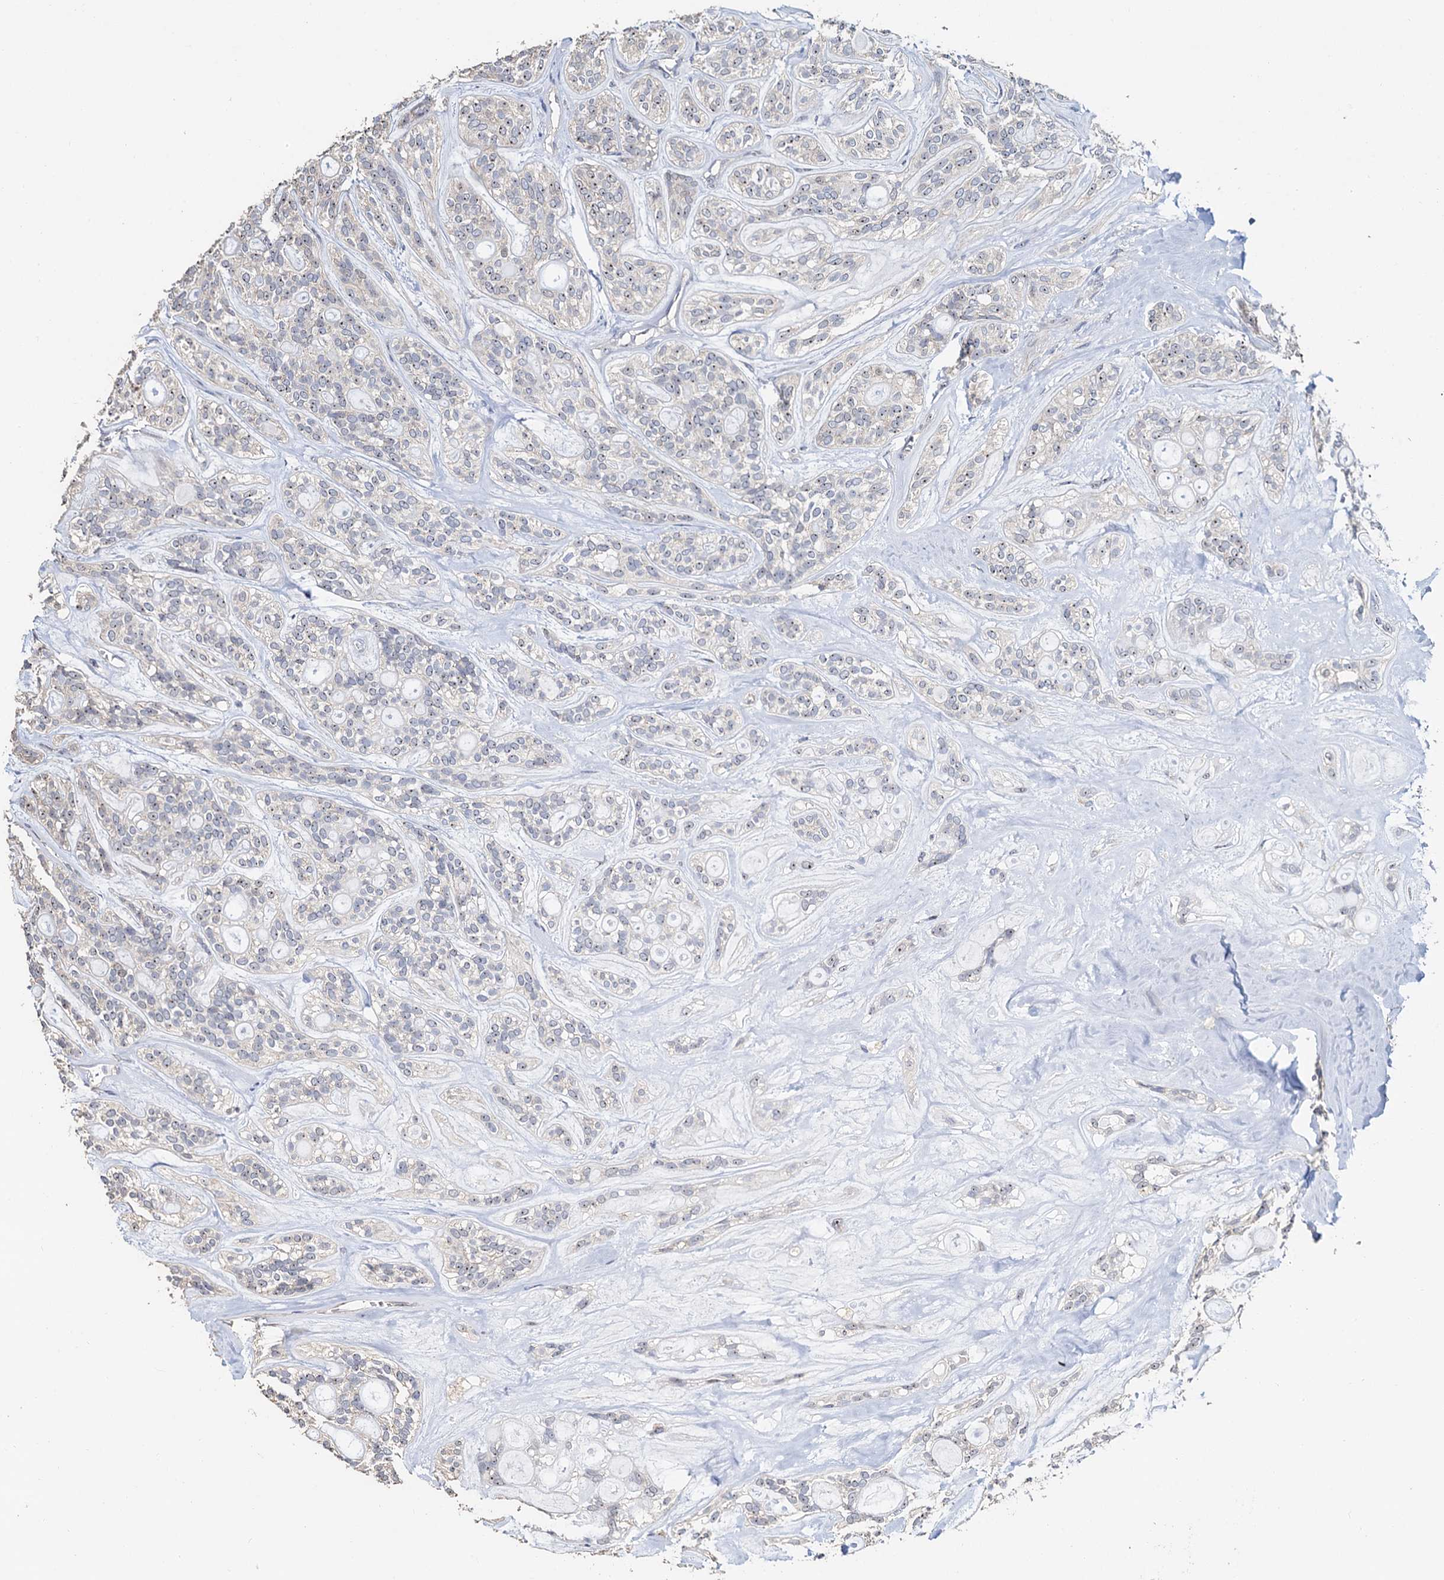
{"staining": {"intensity": "weak", "quantity": "25%-75%", "location": "nuclear"}, "tissue": "head and neck cancer", "cell_type": "Tumor cells", "image_type": "cancer", "snomed": [{"axis": "morphology", "description": "Adenocarcinoma, NOS"}, {"axis": "topography", "description": "Head-Neck"}], "caption": "Head and neck adenocarcinoma stained for a protein demonstrates weak nuclear positivity in tumor cells.", "gene": "C2CD3", "patient": {"sex": "male", "age": 66}}